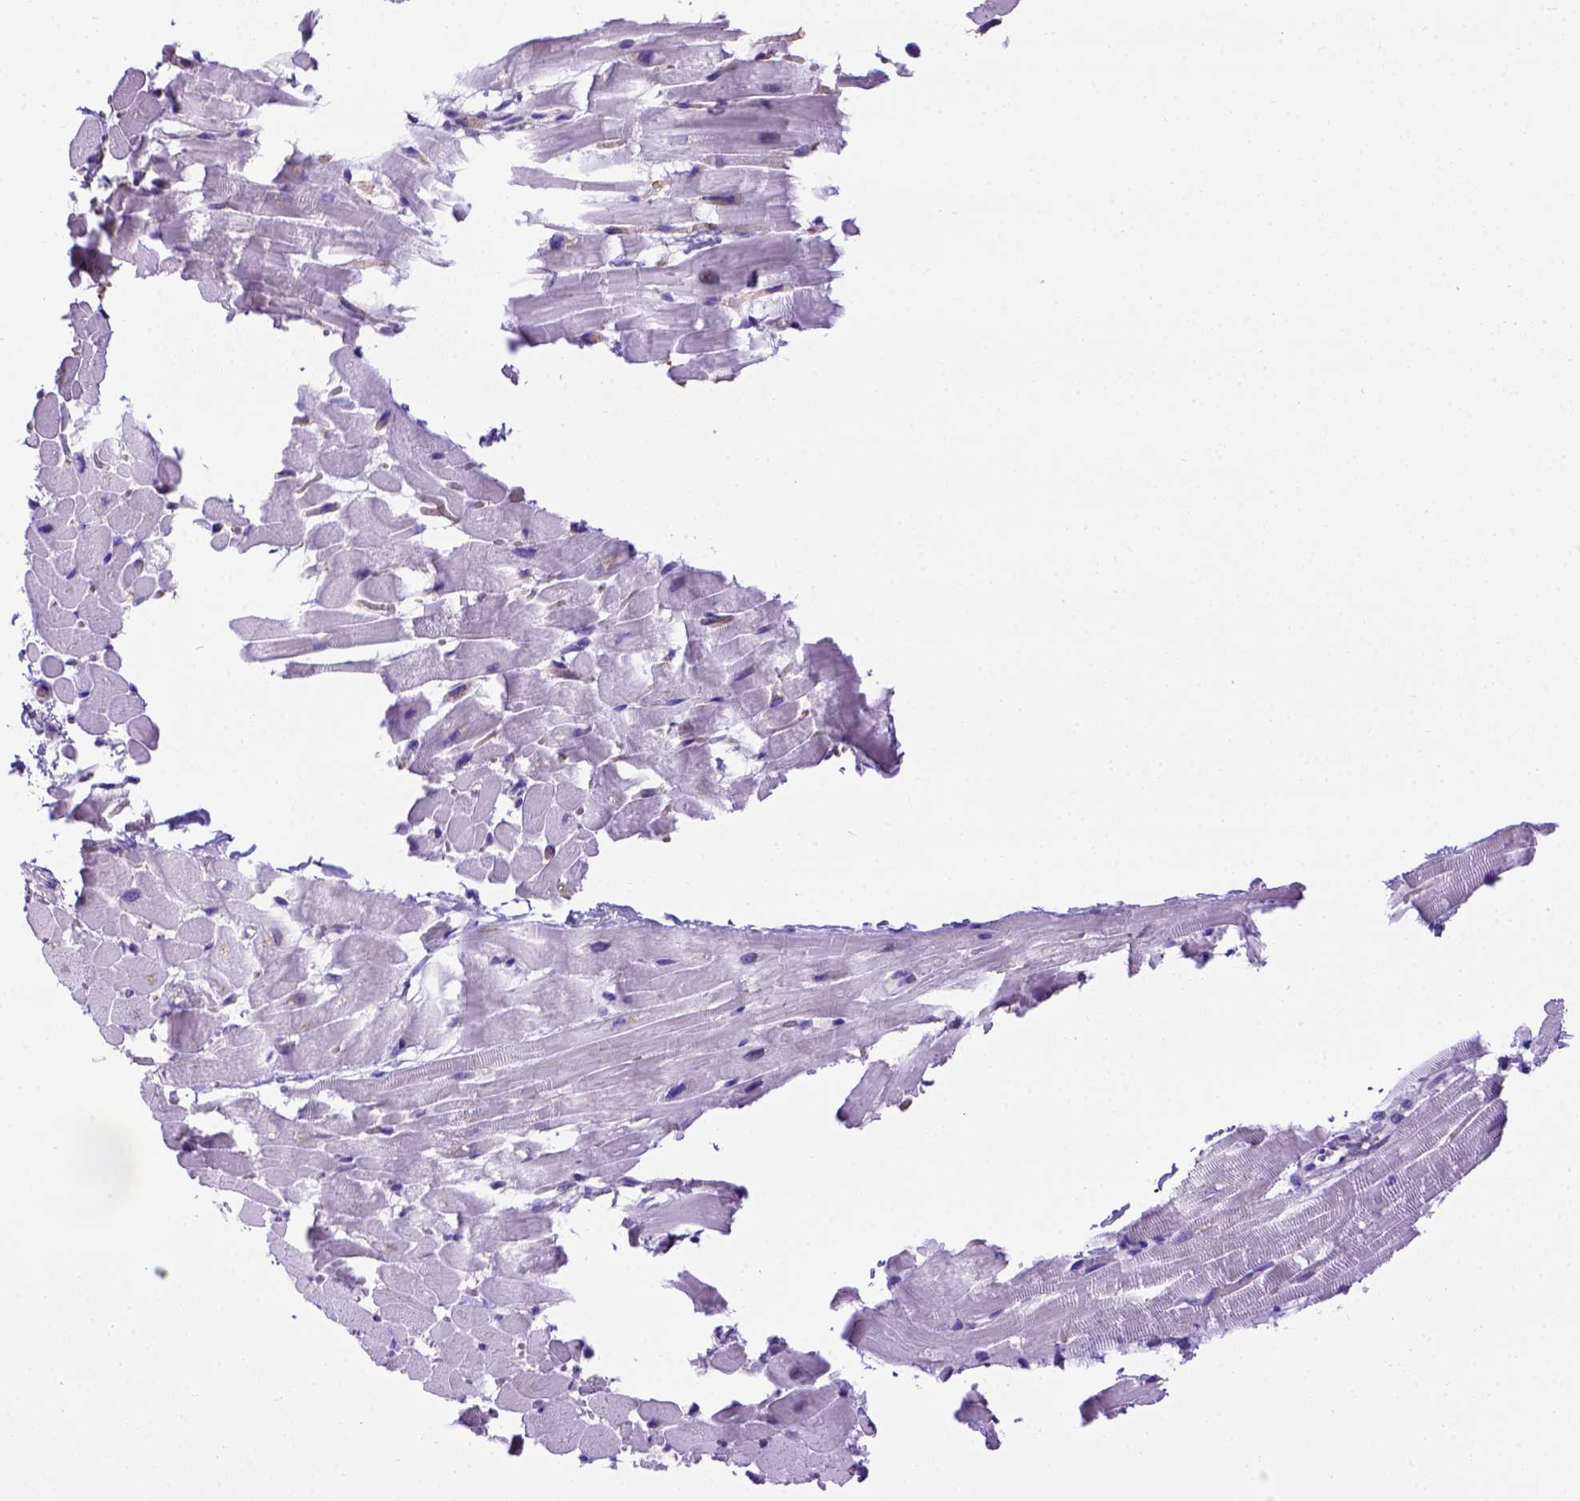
{"staining": {"intensity": "negative", "quantity": "none", "location": "none"}, "tissue": "heart muscle", "cell_type": "Cardiomyocytes", "image_type": "normal", "snomed": [{"axis": "morphology", "description": "Normal tissue, NOS"}, {"axis": "topography", "description": "Heart"}], "caption": "This is a photomicrograph of immunohistochemistry staining of unremarkable heart muscle, which shows no staining in cardiomyocytes.", "gene": "ADAM12", "patient": {"sex": "male", "age": 37}}